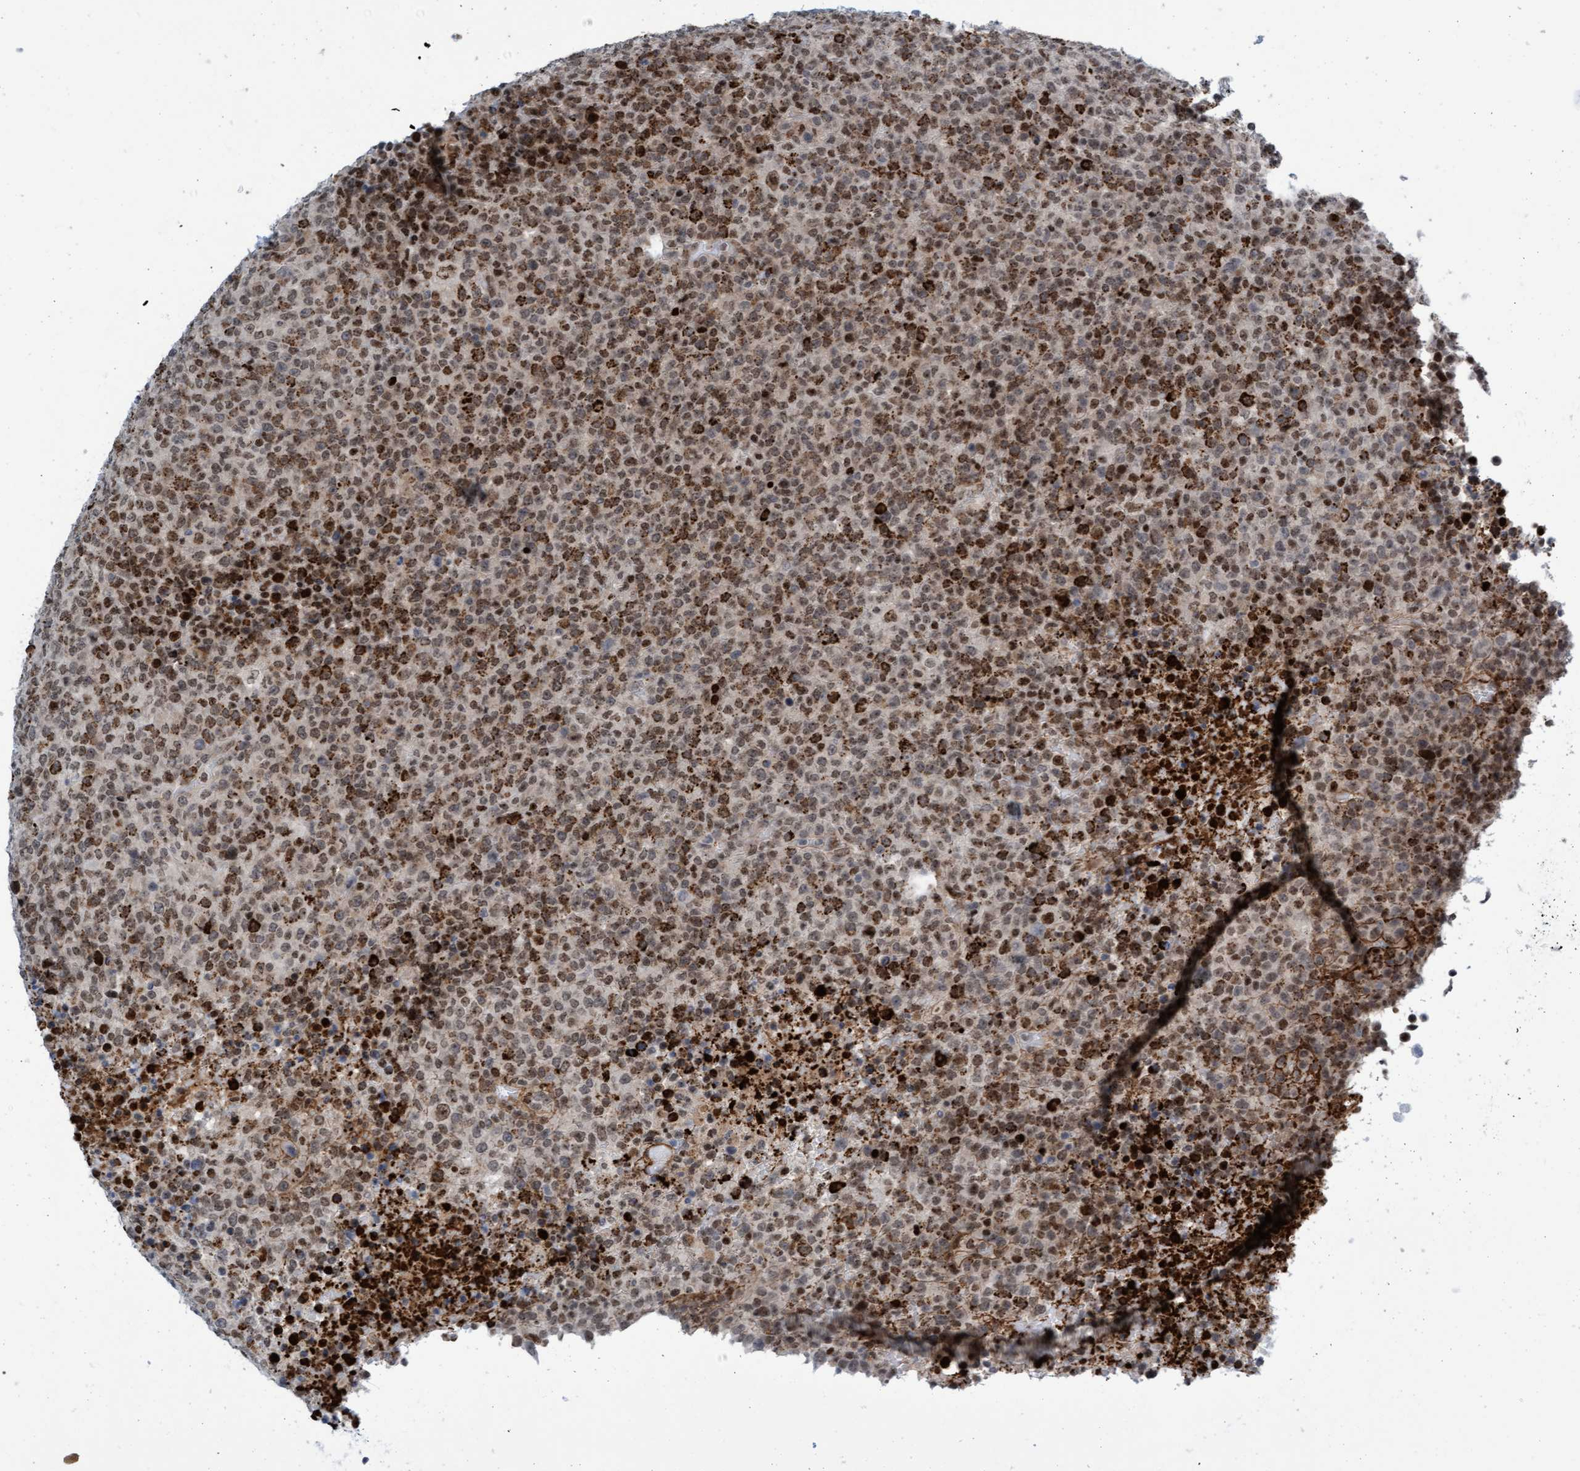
{"staining": {"intensity": "moderate", "quantity": ">75%", "location": "cytoplasmic/membranous,nuclear"}, "tissue": "lymphoma", "cell_type": "Tumor cells", "image_type": "cancer", "snomed": [{"axis": "morphology", "description": "Malignant lymphoma, non-Hodgkin's type, High grade"}, {"axis": "topography", "description": "Lymph node"}], "caption": "High-power microscopy captured an immunohistochemistry image of high-grade malignant lymphoma, non-Hodgkin's type, revealing moderate cytoplasmic/membranous and nuclear staining in approximately >75% of tumor cells.", "gene": "GLRX2", "patient": {"sex": "male", "age": 13}}